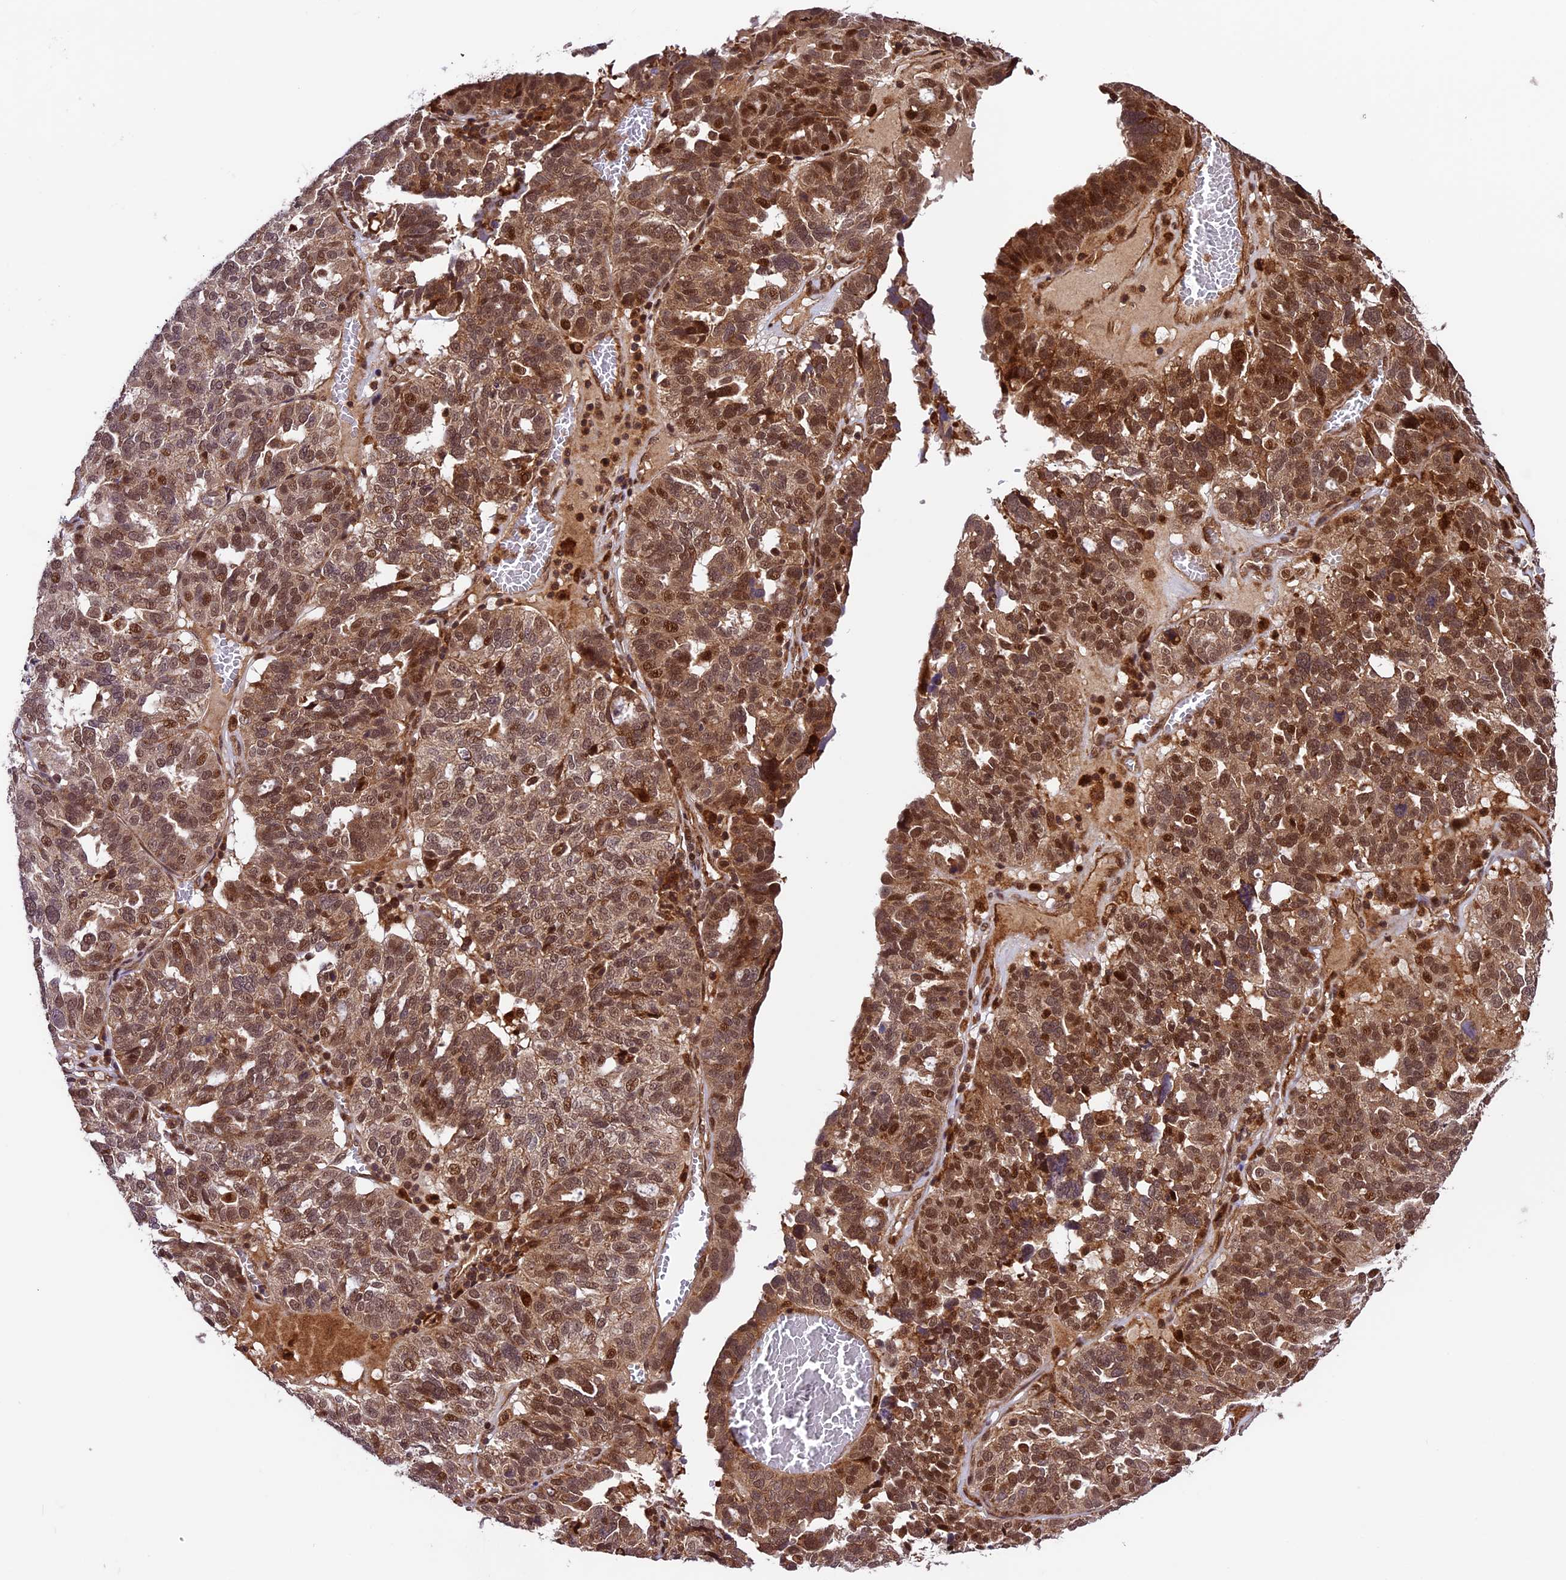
{"staining": {"intensity": "strong", "quantity": ">75%", "location": "cytoplasmic/membranous,nuclear"}, "tissue": "ovarian cancer", "cell_type": "Tumor cells", "image_type": "cancer", "snomed": [{"axis": "morphology", "description": "Cystadenocarcinoma, serous, NOS"}, {"axis": "topography", "description": "Ovary"}], "caption": "A micrograph showing strong cytoplasmic/membranous and nuclear staining in approximately >75% of tumor cells in ovarian cancer, as visualized by brown immunohistochemical staining.", "gene": "DHX38", "patient": {"sex": "female", "age": 59}}